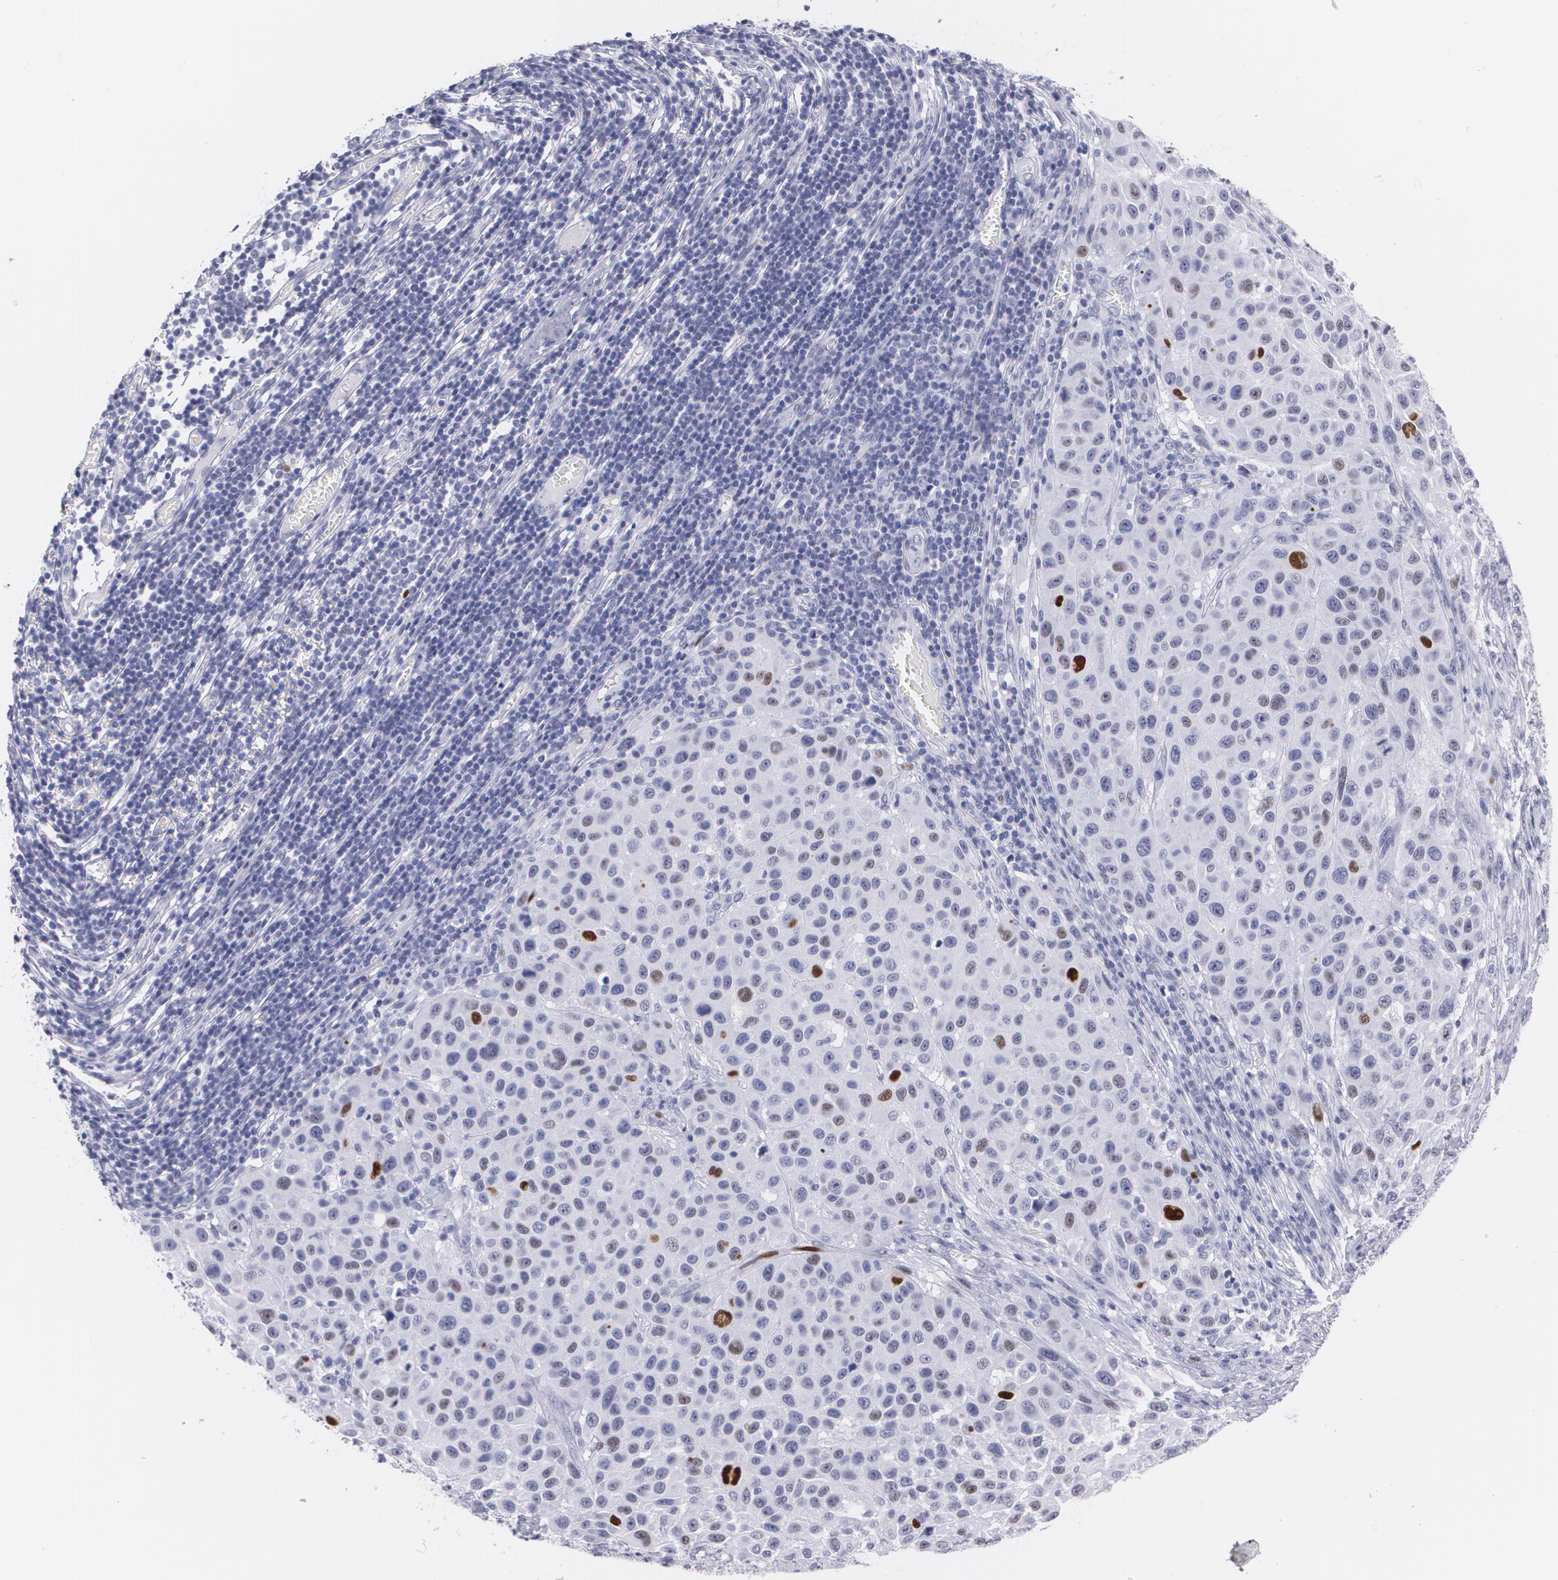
{"staining": {"intensity": "strong", "quantity": "<25%", "location": "nuclear"}, "tissue": "melanoma", "cell_type": "Tumor cells", "image_type": "cancer", "snomed": [{"axis": "morphology", "description": "Malignant melanoma, Metastatic site"}, {"axis": "topography", "description": "Lymph node"}], "caption": "A histopathology image of melanoma stained for a protein demonstrates strong nuclear brown staining in tumor cells. (DAB (3,3'-diaminobenzidine) = brown stain, brightfield microscopy at high magnification).", "gene": "TP53", "patient": {"sex": "male", "age": 61}}